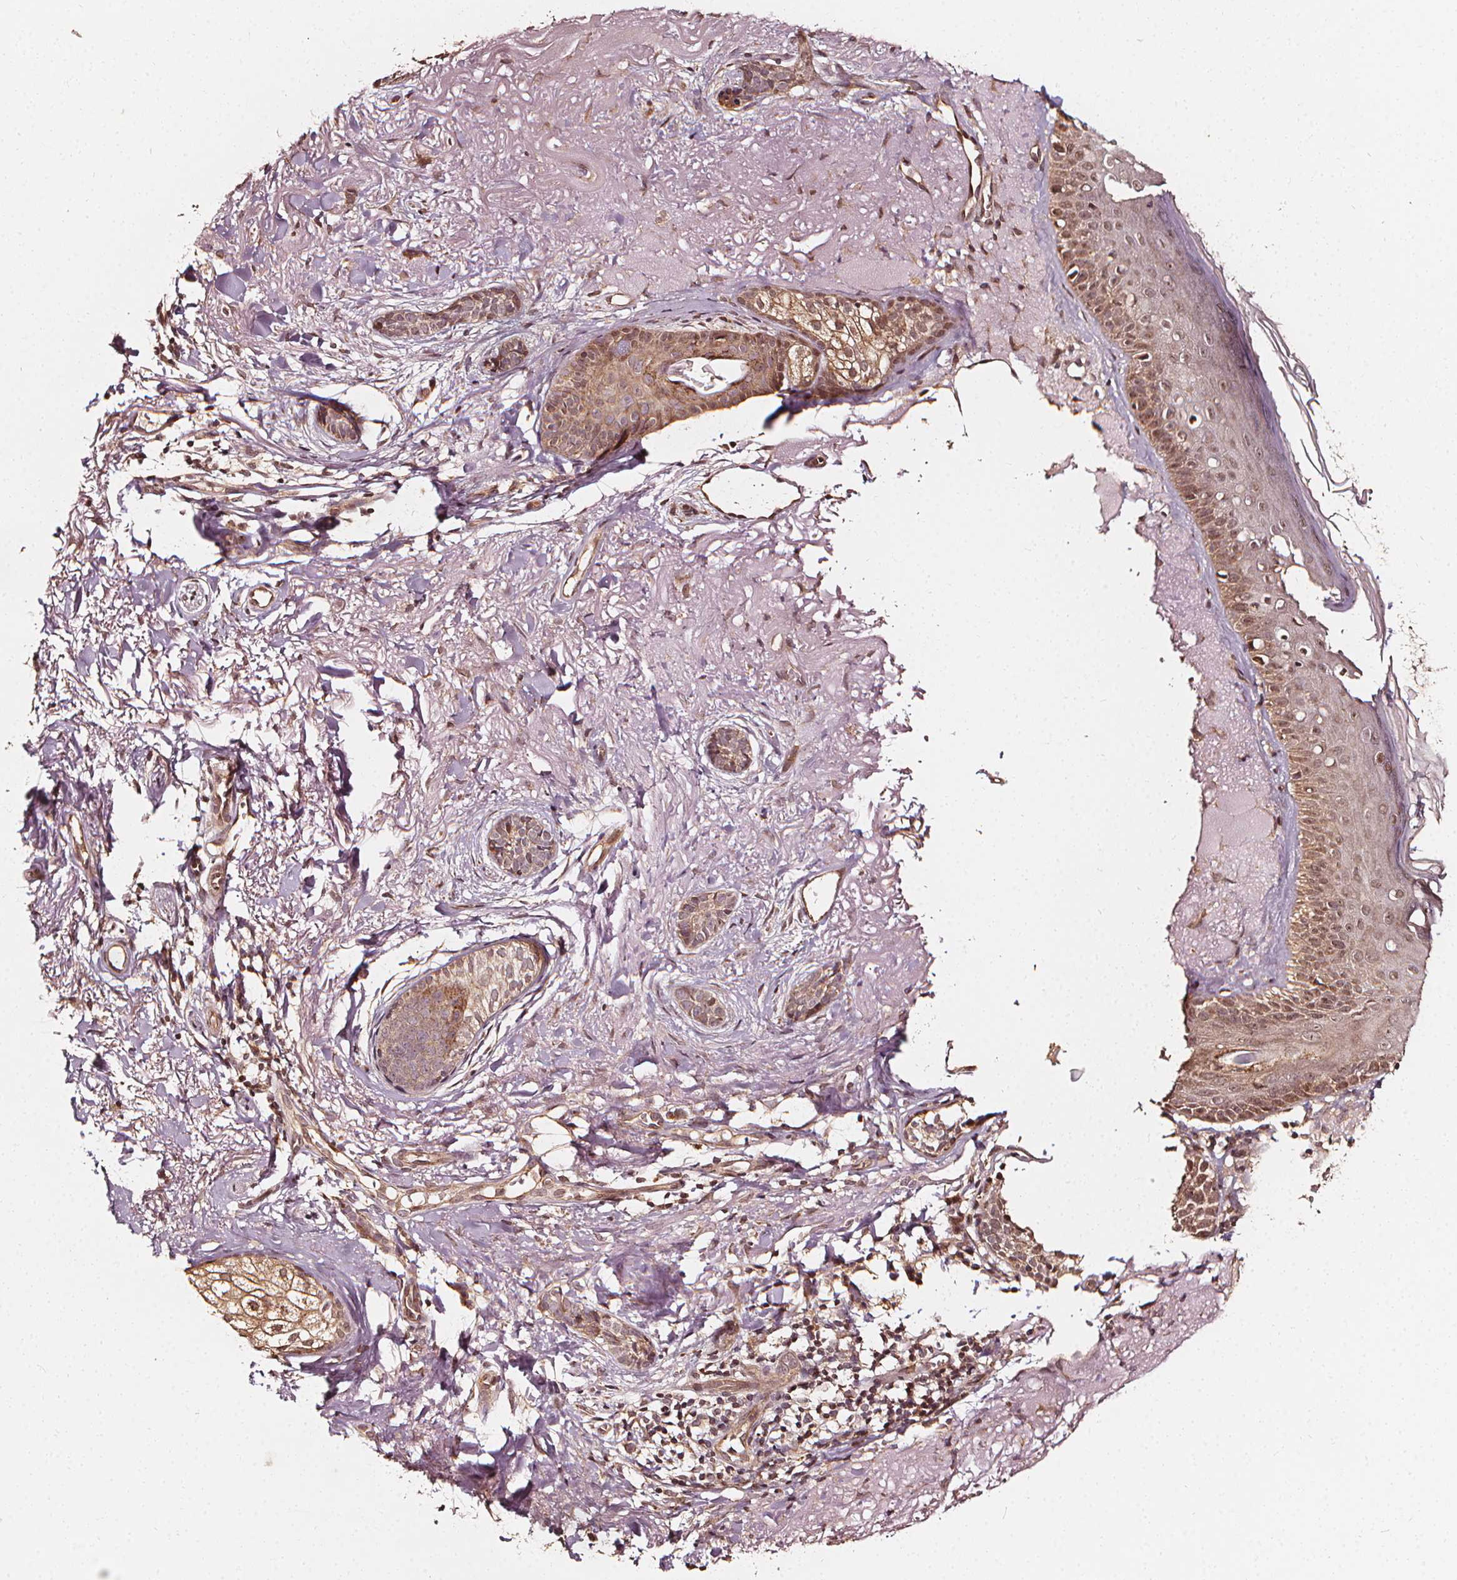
{"staining": {"intensity": "weak", "quantity": ">75%", "location": "cytoplasmic/membranous"}, "tissue": "skin cancer", "cell_type": "Tumor cells", "image_type": "cancer", "snomed": [{"axis": "morphology", "description": "Basal cell carcinoma"}, {"axis": "morphology", "description": "BCC, high aggressive"}, {"axis": "topography", "description": "Skin"}], "caption": "Bcc,  high aggressive (skin) stained with DAB (3,3'-diaminobenzidine) immunohistochemistry (IHC) displays low levels of weak cytoplasmic/membranous expression in approximately >75% of tumor cells.", "gene": "NPC1", "patient": {"sex": "female", "age": 79}}